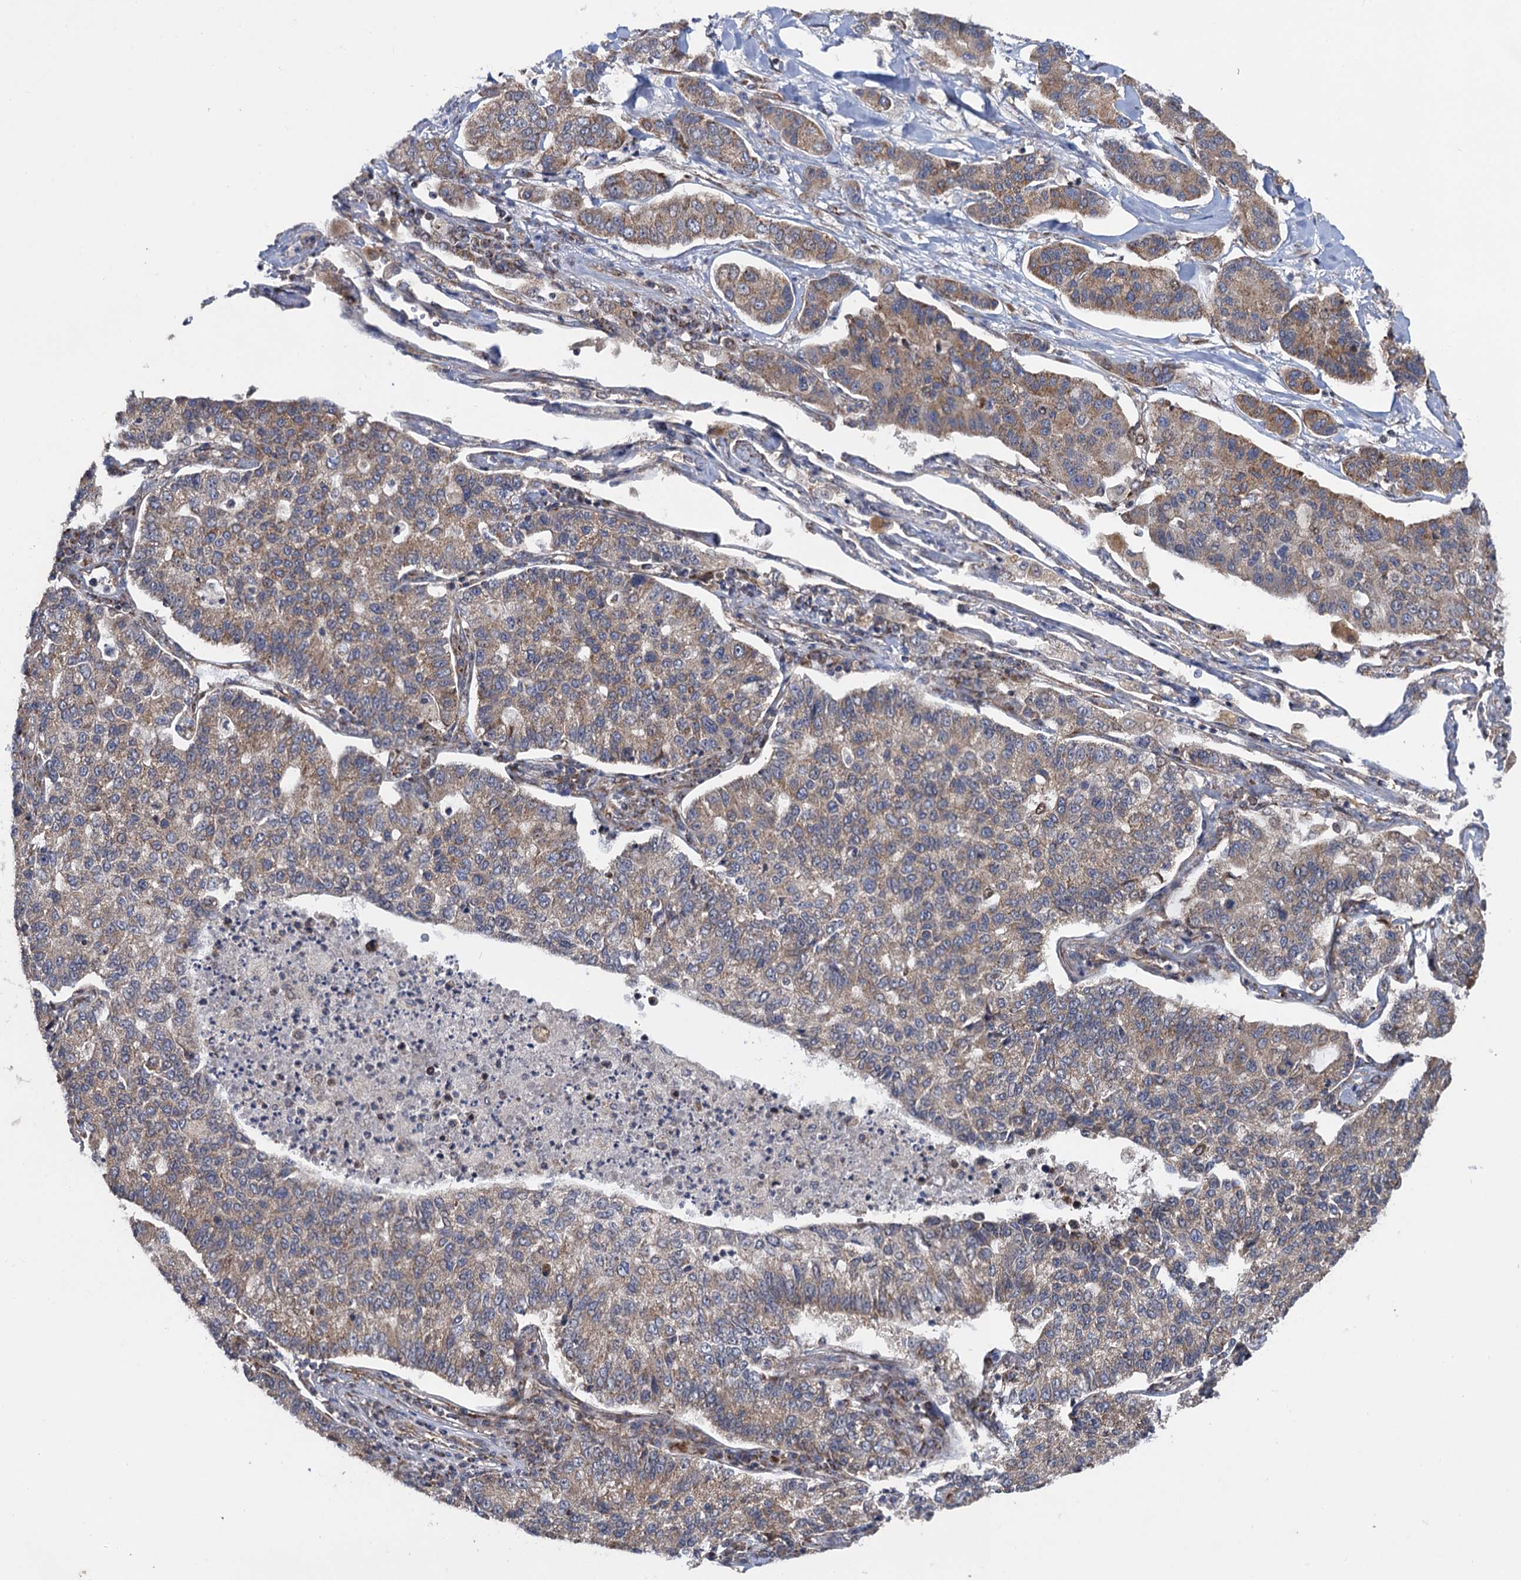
{"staining": {"intensity": "moderate", "quantity": "<25%", "location": "cytoplasmic/membranous"}, "tissue": "lung cancer", "cell_type": "Tumor cells", "image_type": "cancer", "snomed": [{"axis": "morphology", "description": "Adenocarcinoma, NOS"}, {"axis": "topography", "description": "Lung"}], "caption": "Protein expression analysis of lung cancer displays moderate cytoplasmic/membranous expression in approximately <25% of tumor cells.", "gene": "HAUS1", "patient": {"sex": "male", "age": 49}}